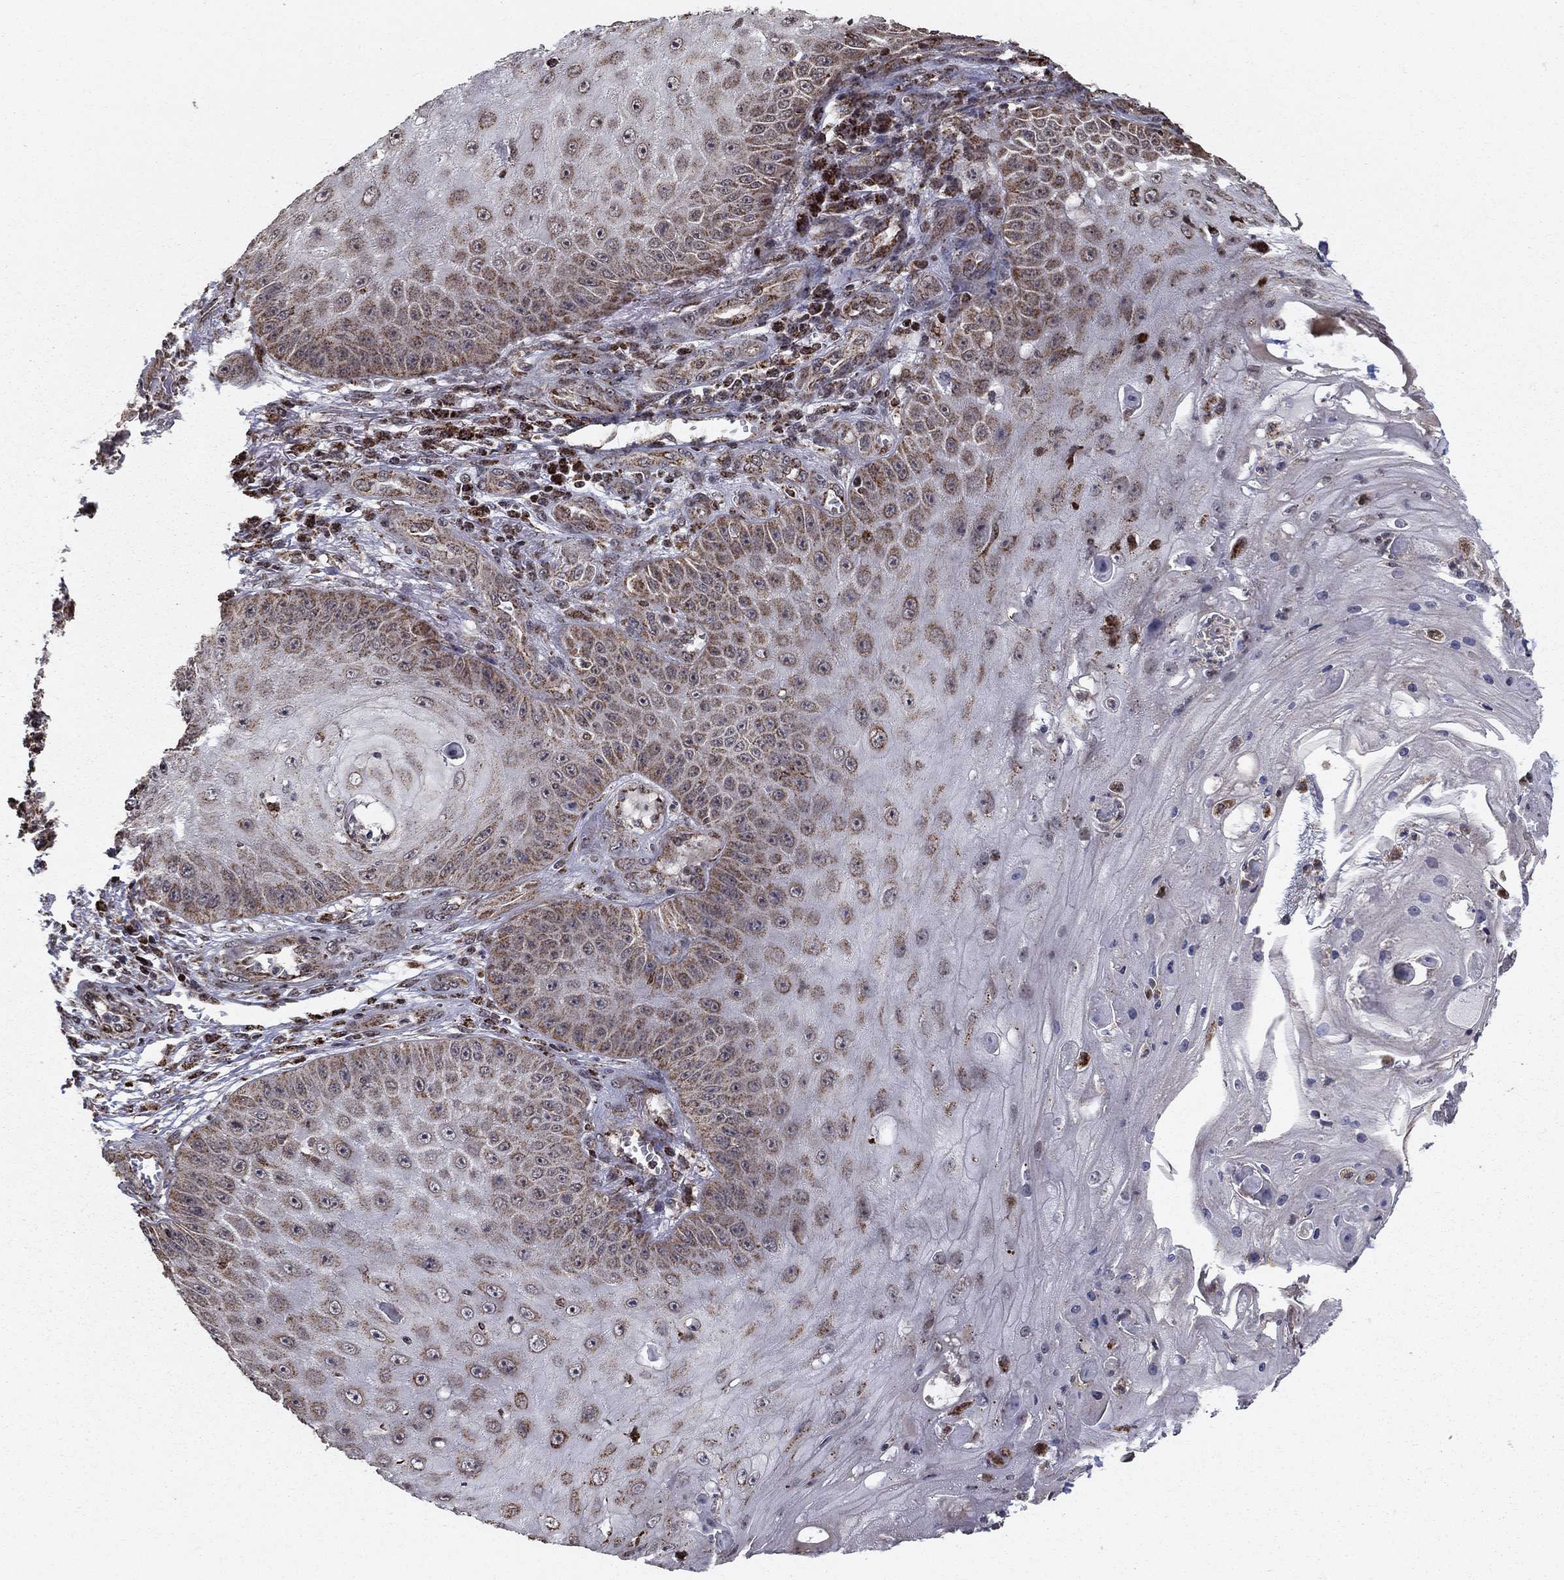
{"staining": {"intensity": "moderate", "quantity": "25%-75%", "location": "cytoplasmic/membranous"}, "tissue": "skin cancer", "cell_type": "Tumor cells", "image_type": "cancer", "snomed": [{"axis": "morphology", "description": "Squamous cell carcinoma, NOS"}, {"axis": "topography", "description": "Skin"}], "caption": "A micrograph of human skin cancer (squamous cell carcinoma) stained for a protein demonstrates moderate cytoplasmic/membranous brown staining in tumor cells. (brown staining indicates protein expression, while blue staining denotes nuclei).", "gene": "ACOT13", "patient": {"sex": "male", "age": 70}}